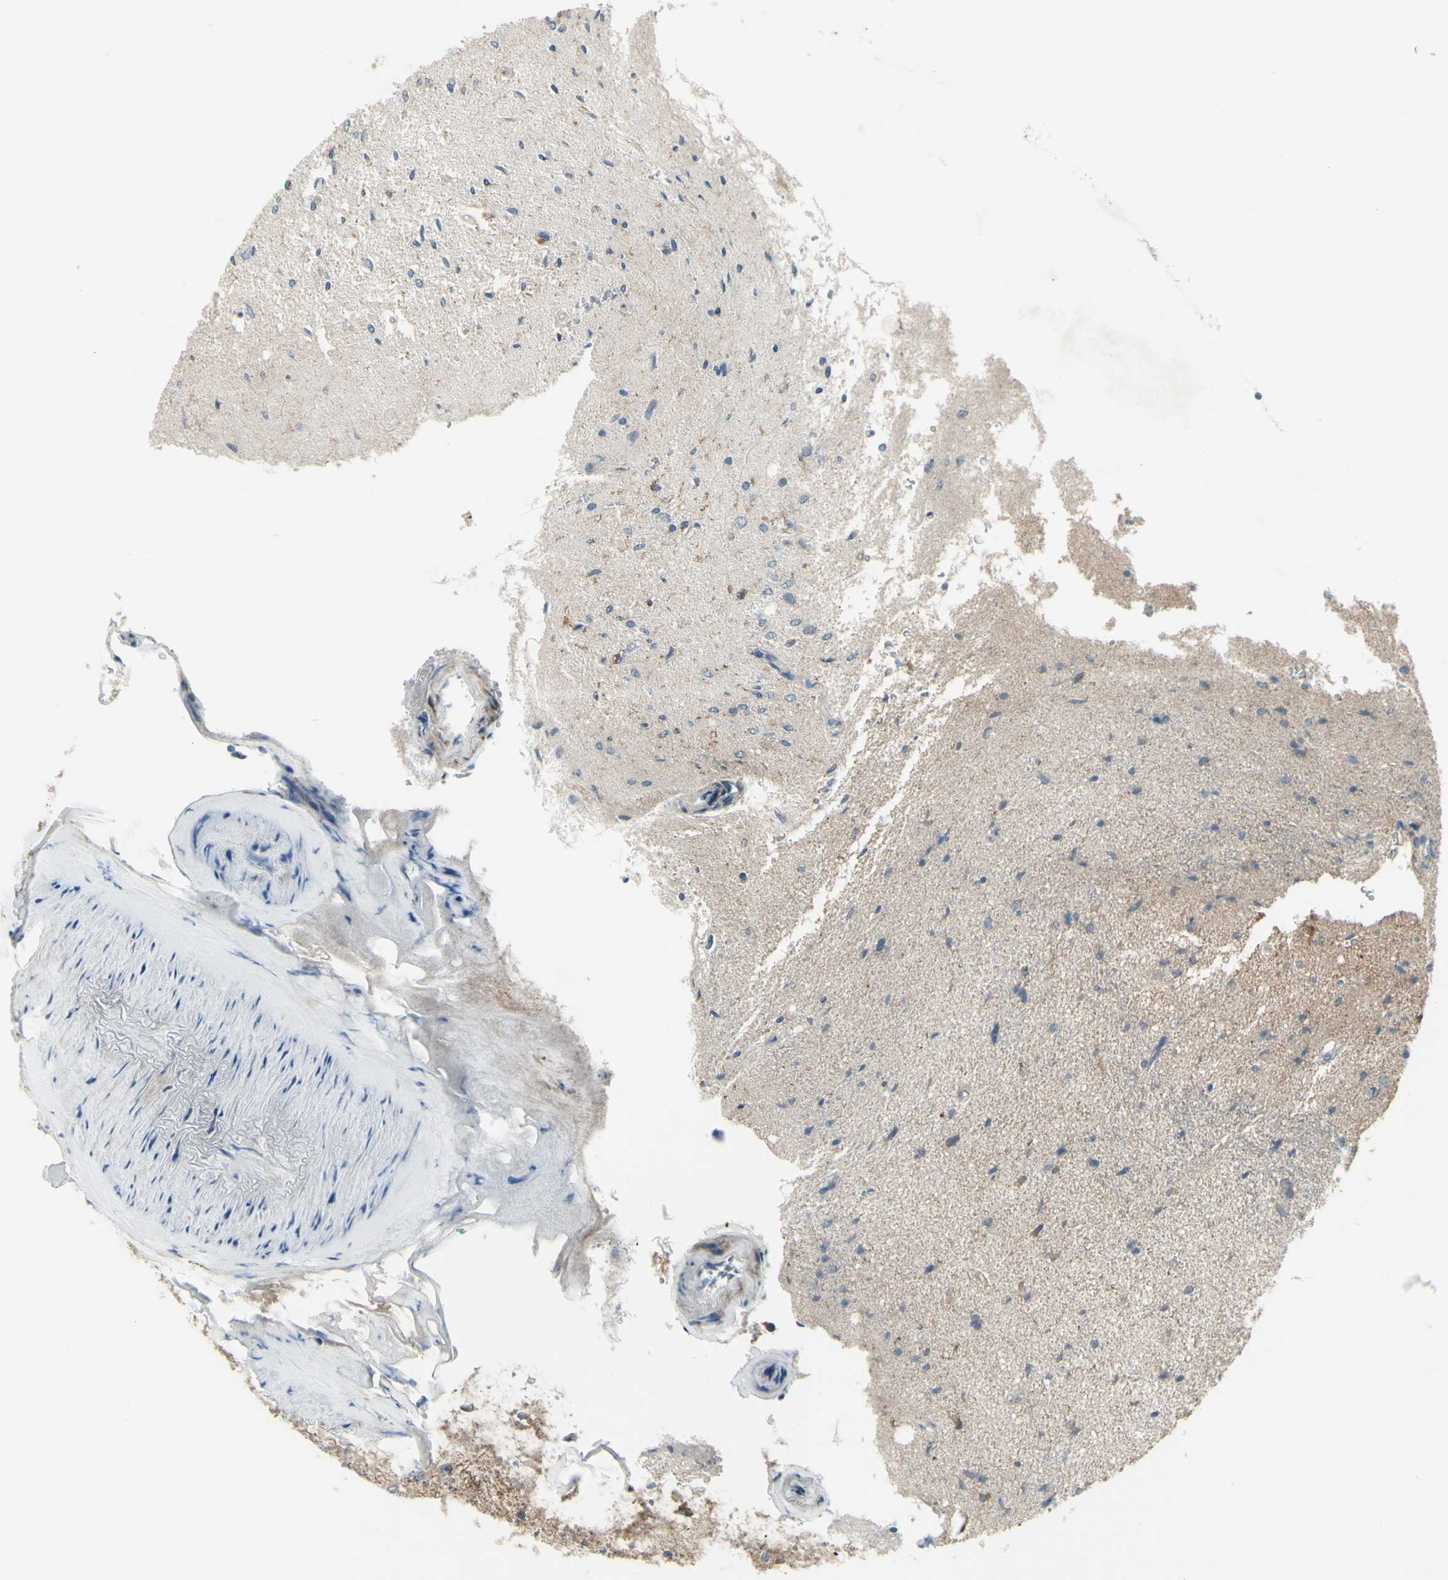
{"staining": {"intensity": "weak", "quantity": "25%-75%", "location": "cytoplasmic/membranous"}, "tissue": "glioma", "cell_type": "Tumor cells", "image_type": "cancer", "snomed": [{"axis": "morphology", "description": "Glioma, malignant, Low grade"}, {"axis": "topography", "description": "Brain"}], "caption": "Malignant low-grade glioma stained with immunohistochemistry (IHC) shows weak cytoplasmic/membranous expression in about 25%-75% of tumor cells.", "gene": "GRAMD1B", "patient": {"sex": "male", "age": 77}}